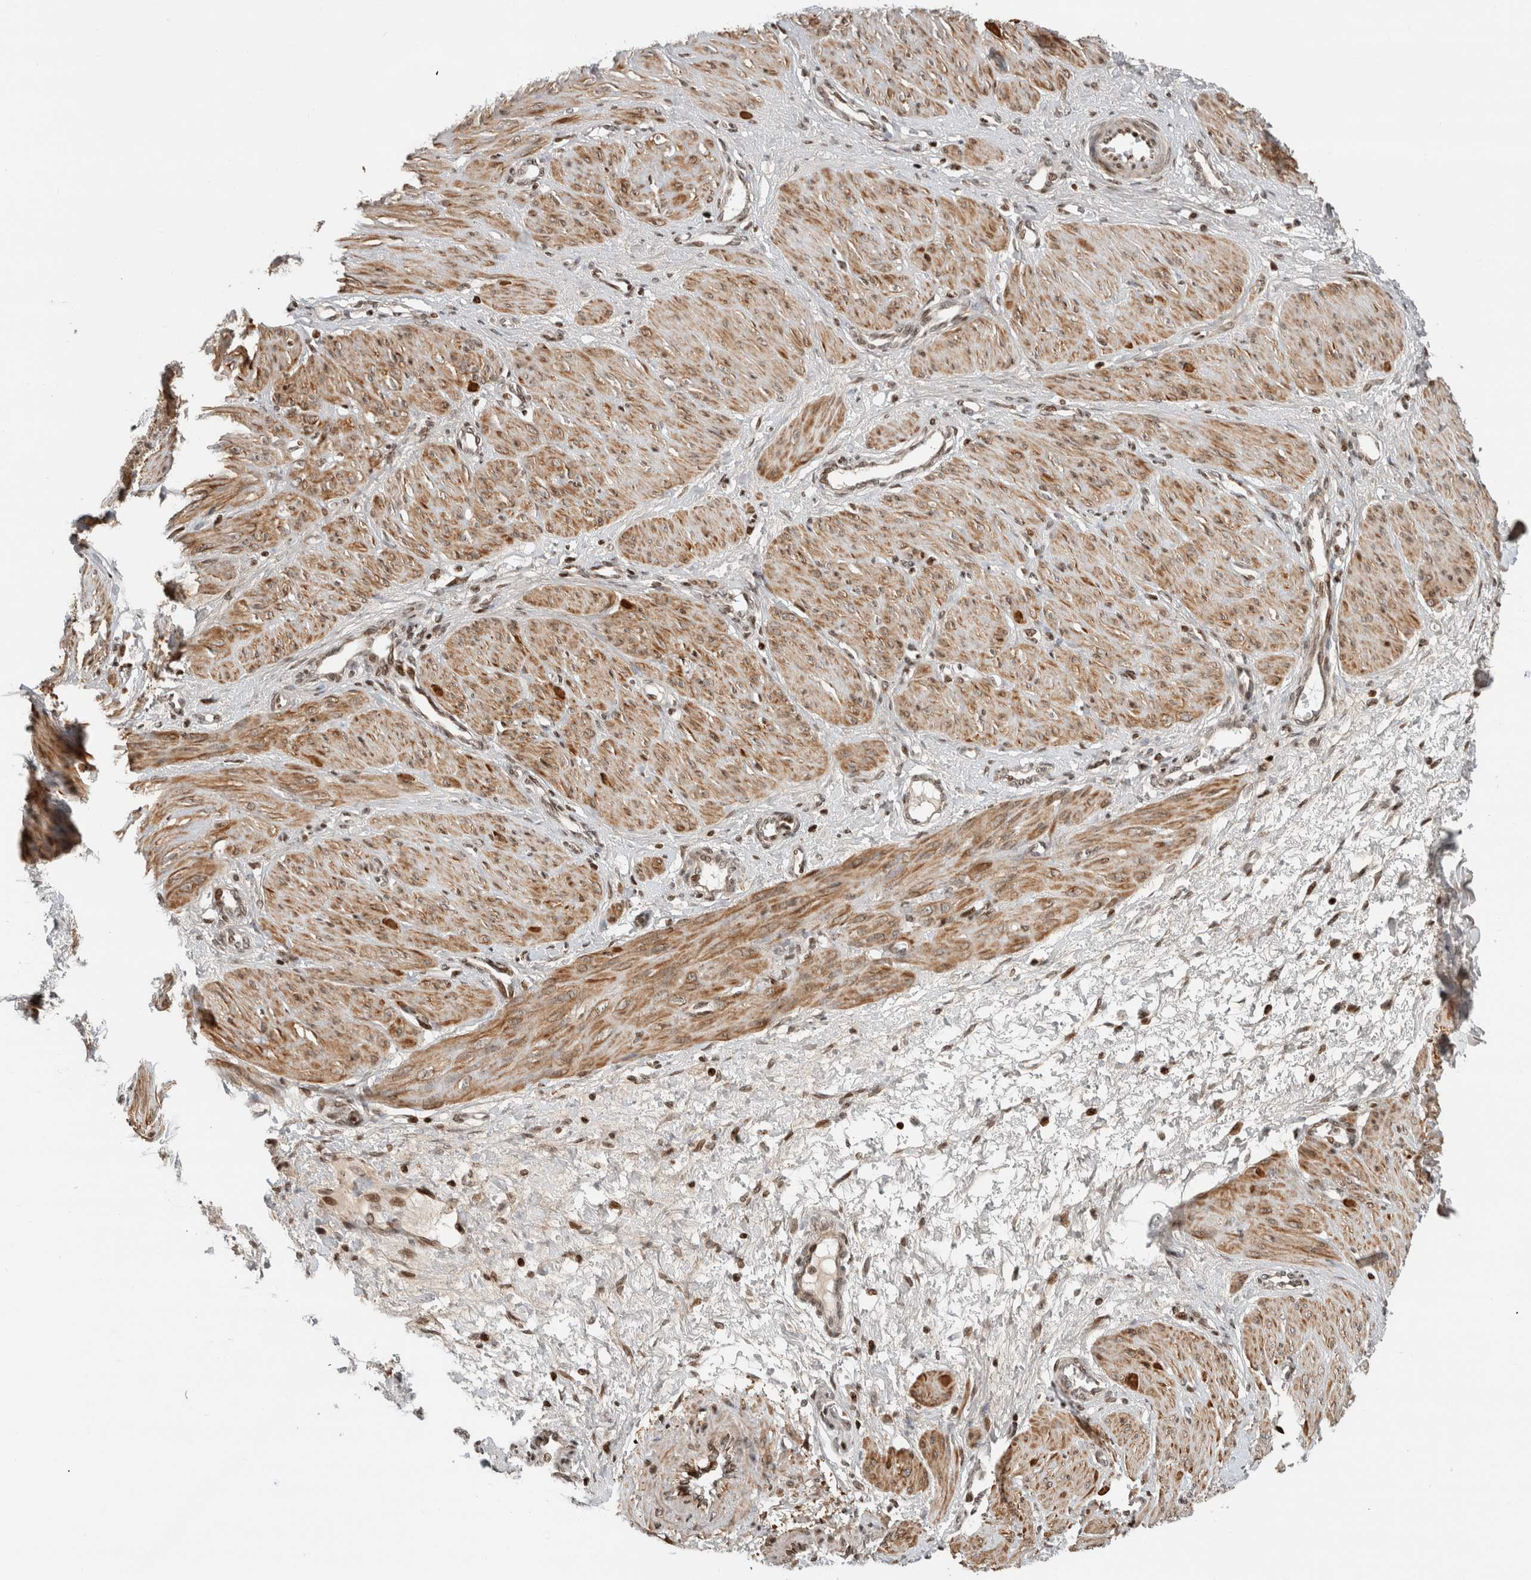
{"staining": {"intensity": "moderate", "quantity": ">75%", "location": "cytoplasmic/membranous"}, "tissue": "smooth muscle", "cell_type": "Smooth muscle cells", "image_type": "normal", "snomed": [{"axis": "morphology", "description": "Normal tissue, NOS"}, {"axis": "topography", "description": "Endometrium"}], "caption": "Smooth muscle stained for a protein (brown) displays moderate cytoplasmic/membranous positive expression in about >75% of smooth muscle cells.", "gene": "GINS4", "patient": {"sex": "female", "age": 33}}